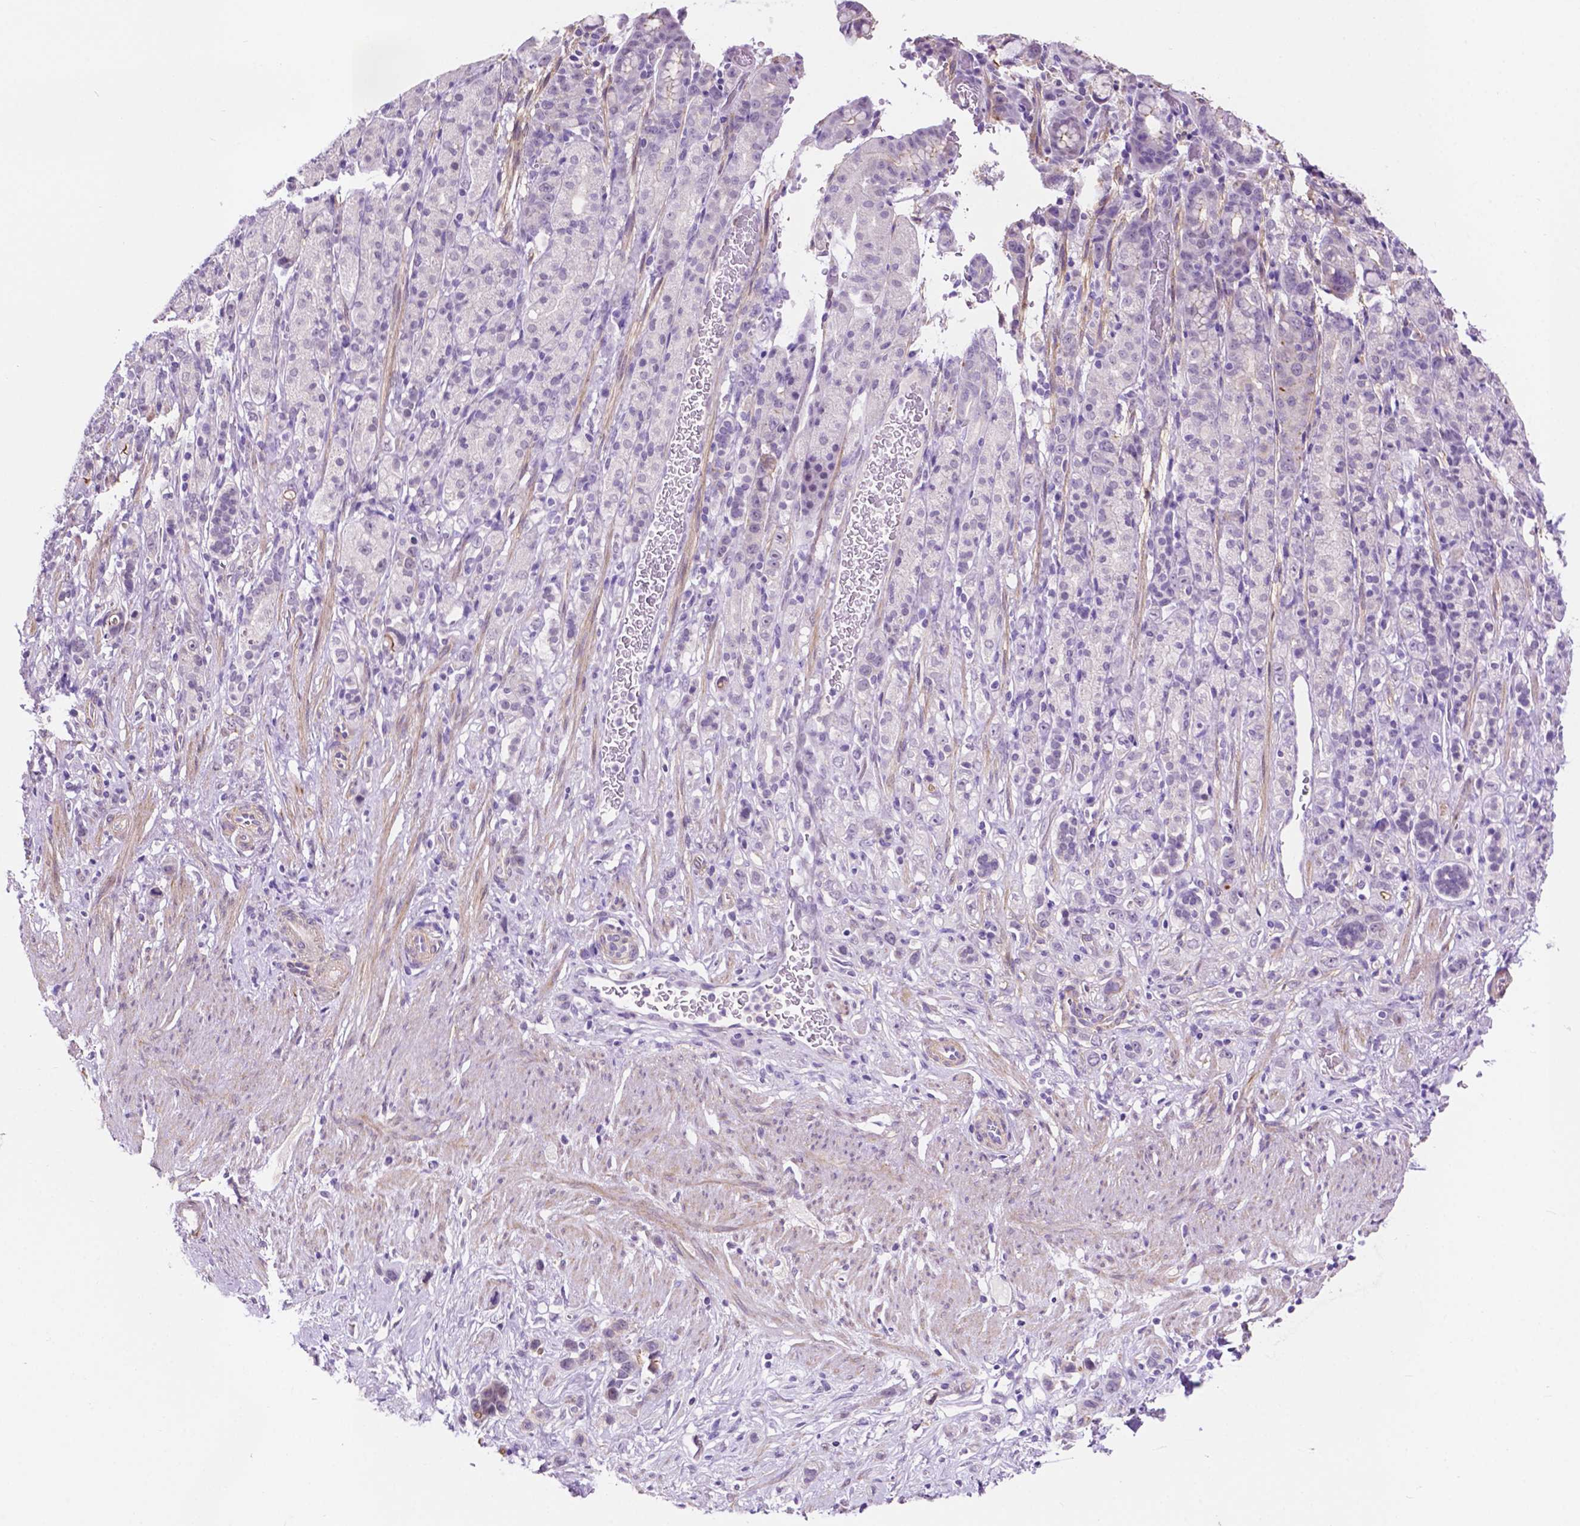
{"staining": {"intensity": "negative", "quantity": "none", "location": "none"}, "tissue": "stomach cancer", "cell_type": "Tumor cells", "image_type": "cancer", "snomed": [{"axis": "morphology", "description": "Adenocarcinoma, NOS"}, {"axis": "topography", "description": "Stomach"}], "caption": "High power microscopy photomicrograph of an IHC histopathology image of stomach cancer (adenocarcinoma), revealing no significant staining in tumor cells.", "gene": "ACY3", "patient": {"sex": "female", "age": 65}}